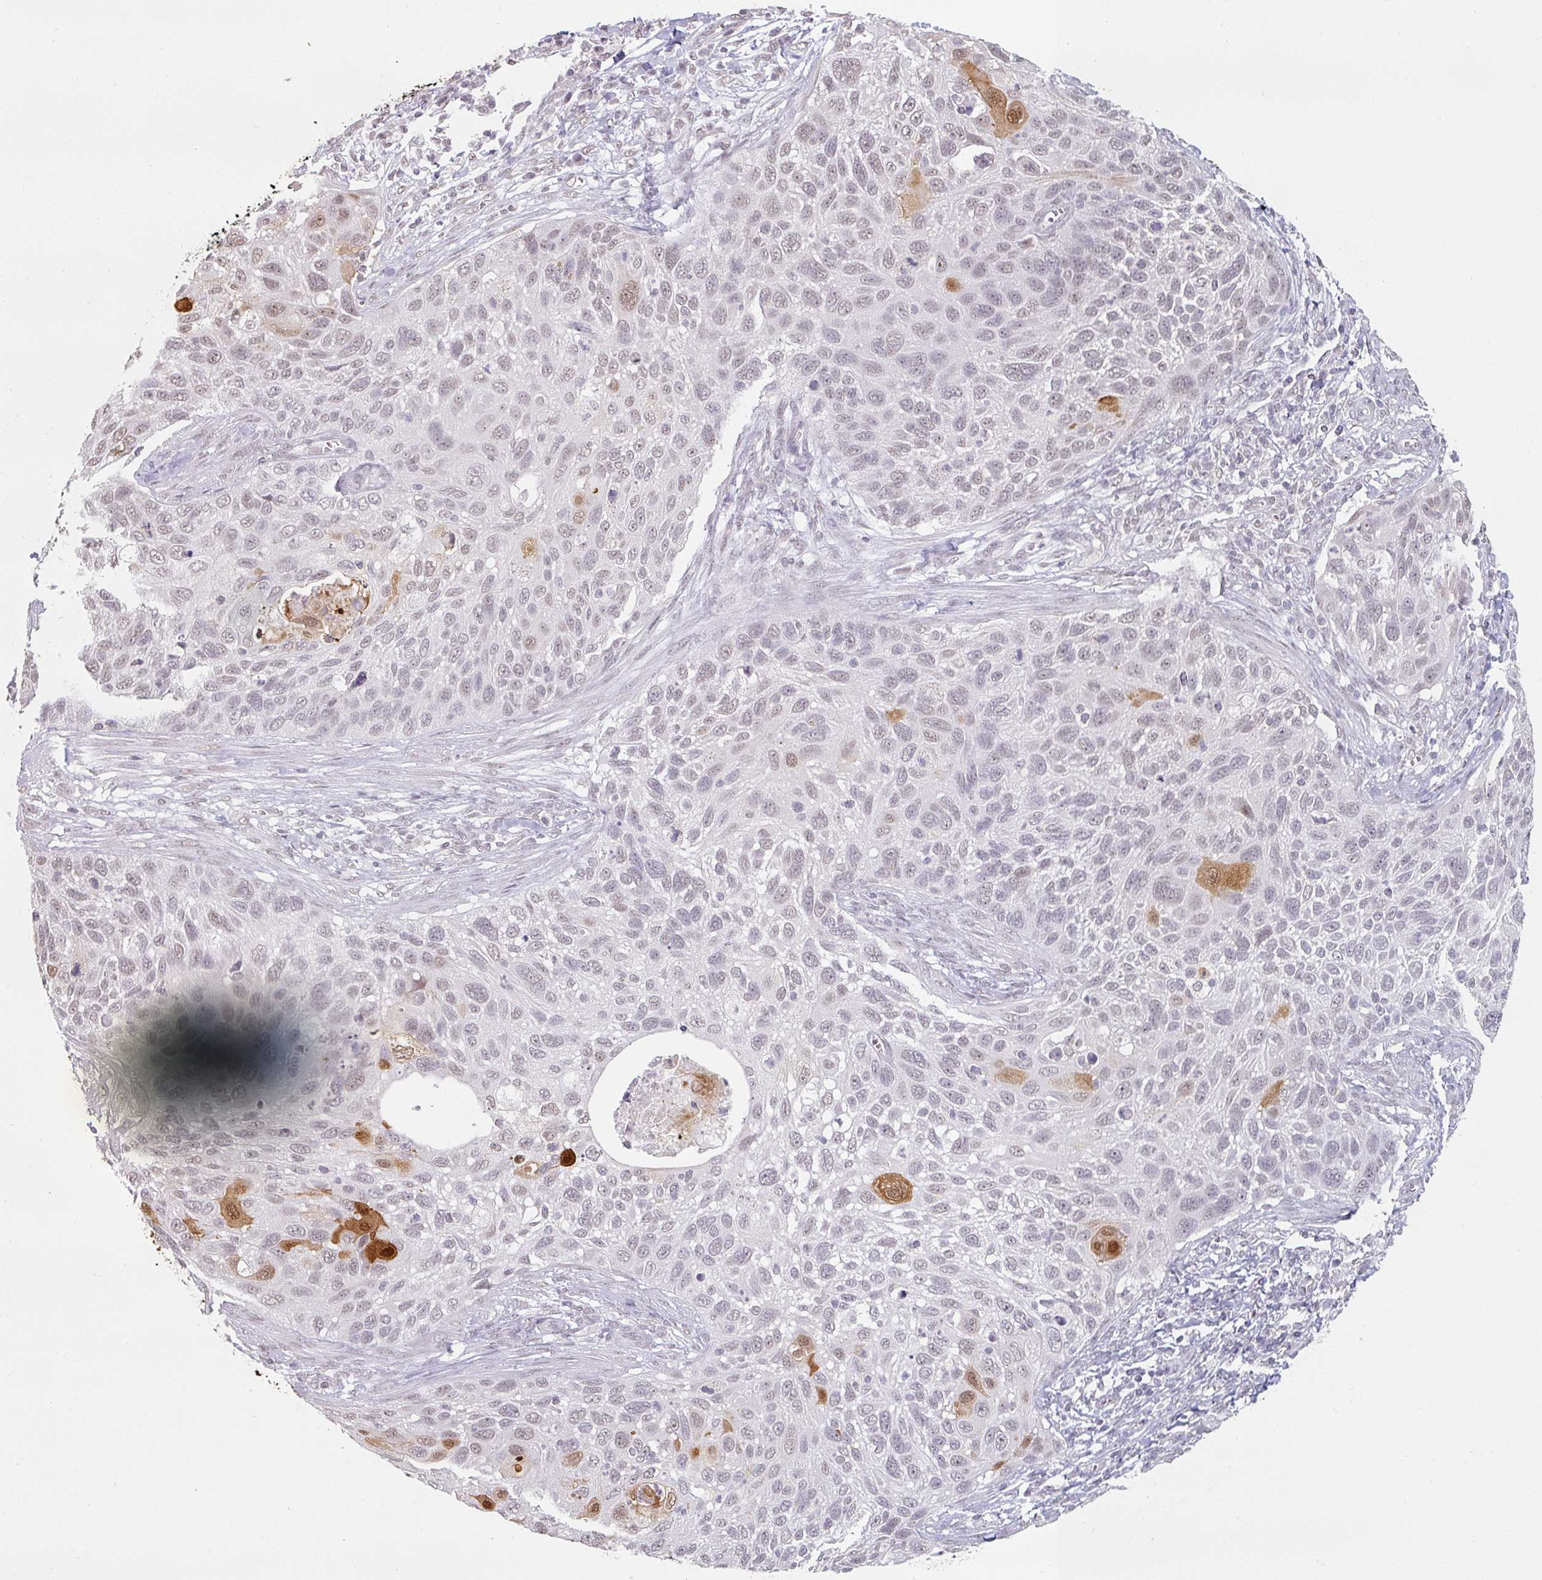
{"staining": {"intensity": "strong", "quantity": "<25%", "location": "cytoplasmic/membranous,nuclear"}, "tissue": "cervical cancer", "cell_type": "Tumor cells", "image_type": "cancer", "snomed": [{"axis": "morphology", "description": "Squamous cell carcinoma, NOS"}, {"axis": "topography", "description": "Cervix"}], "caption": "Brown immunohistochemical staining in human cervical cancer (squamous cell carcinoma) shows strong cytoplasmic/membranous and nuclear expression in approximately <25% of tumor cells.", "gene": "SPRR1A", "patient": {"sex": "female", "age": 70}}